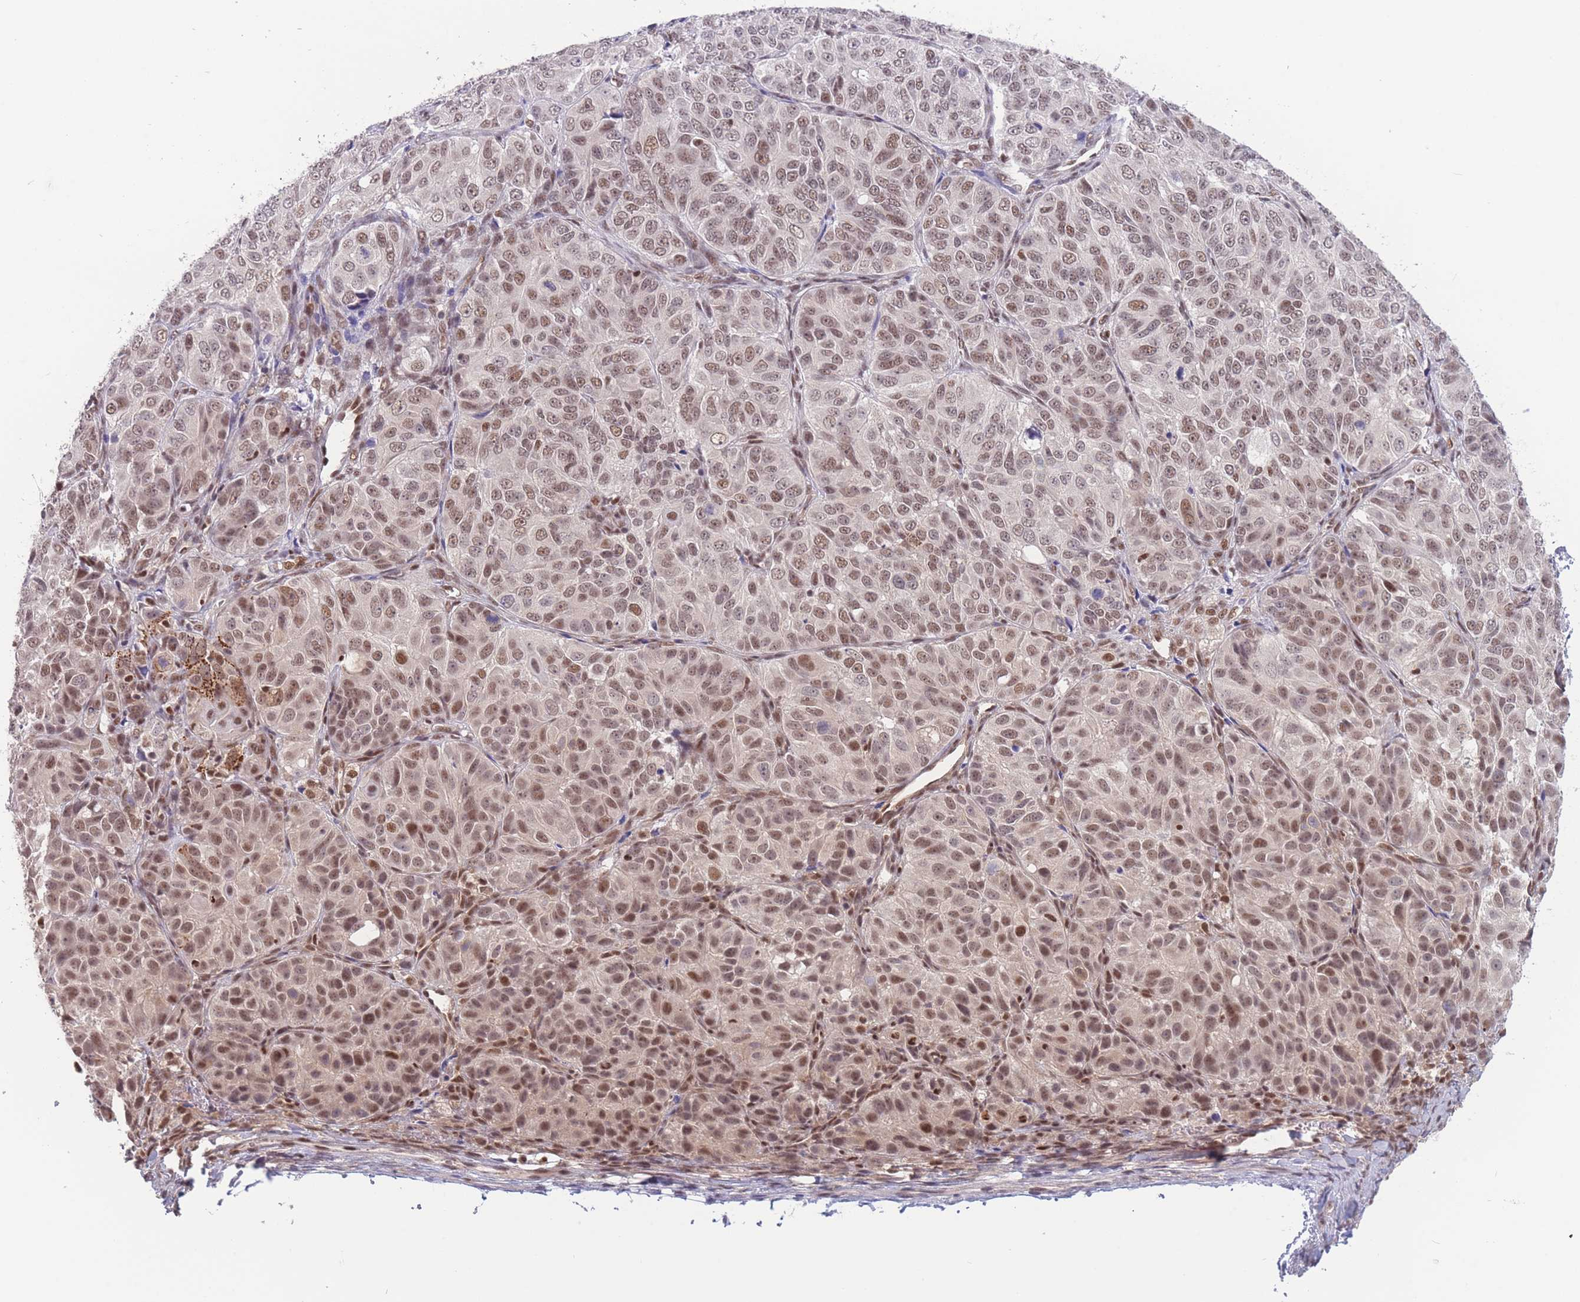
{"staining": {"intensity": "moderate", "quantity": ">75%", "location": "nuclear"}, "tissue": "ovarian cancer", "cell_type": "Tumor cells", "image_type": "cancer", "snomed": [{"axis": "morphology", "description": "Carcinoma, endometroid"}, {"axis": "topography", "description": "Ovary"}], "caption": "Immunohistochemical staining of ovarian cancer reveals medium levels of moderate nuclear protein staining in about >75% of tumor cells.", "gene": "SMAD9", "patient": {"sex": "female", "age": 51}}